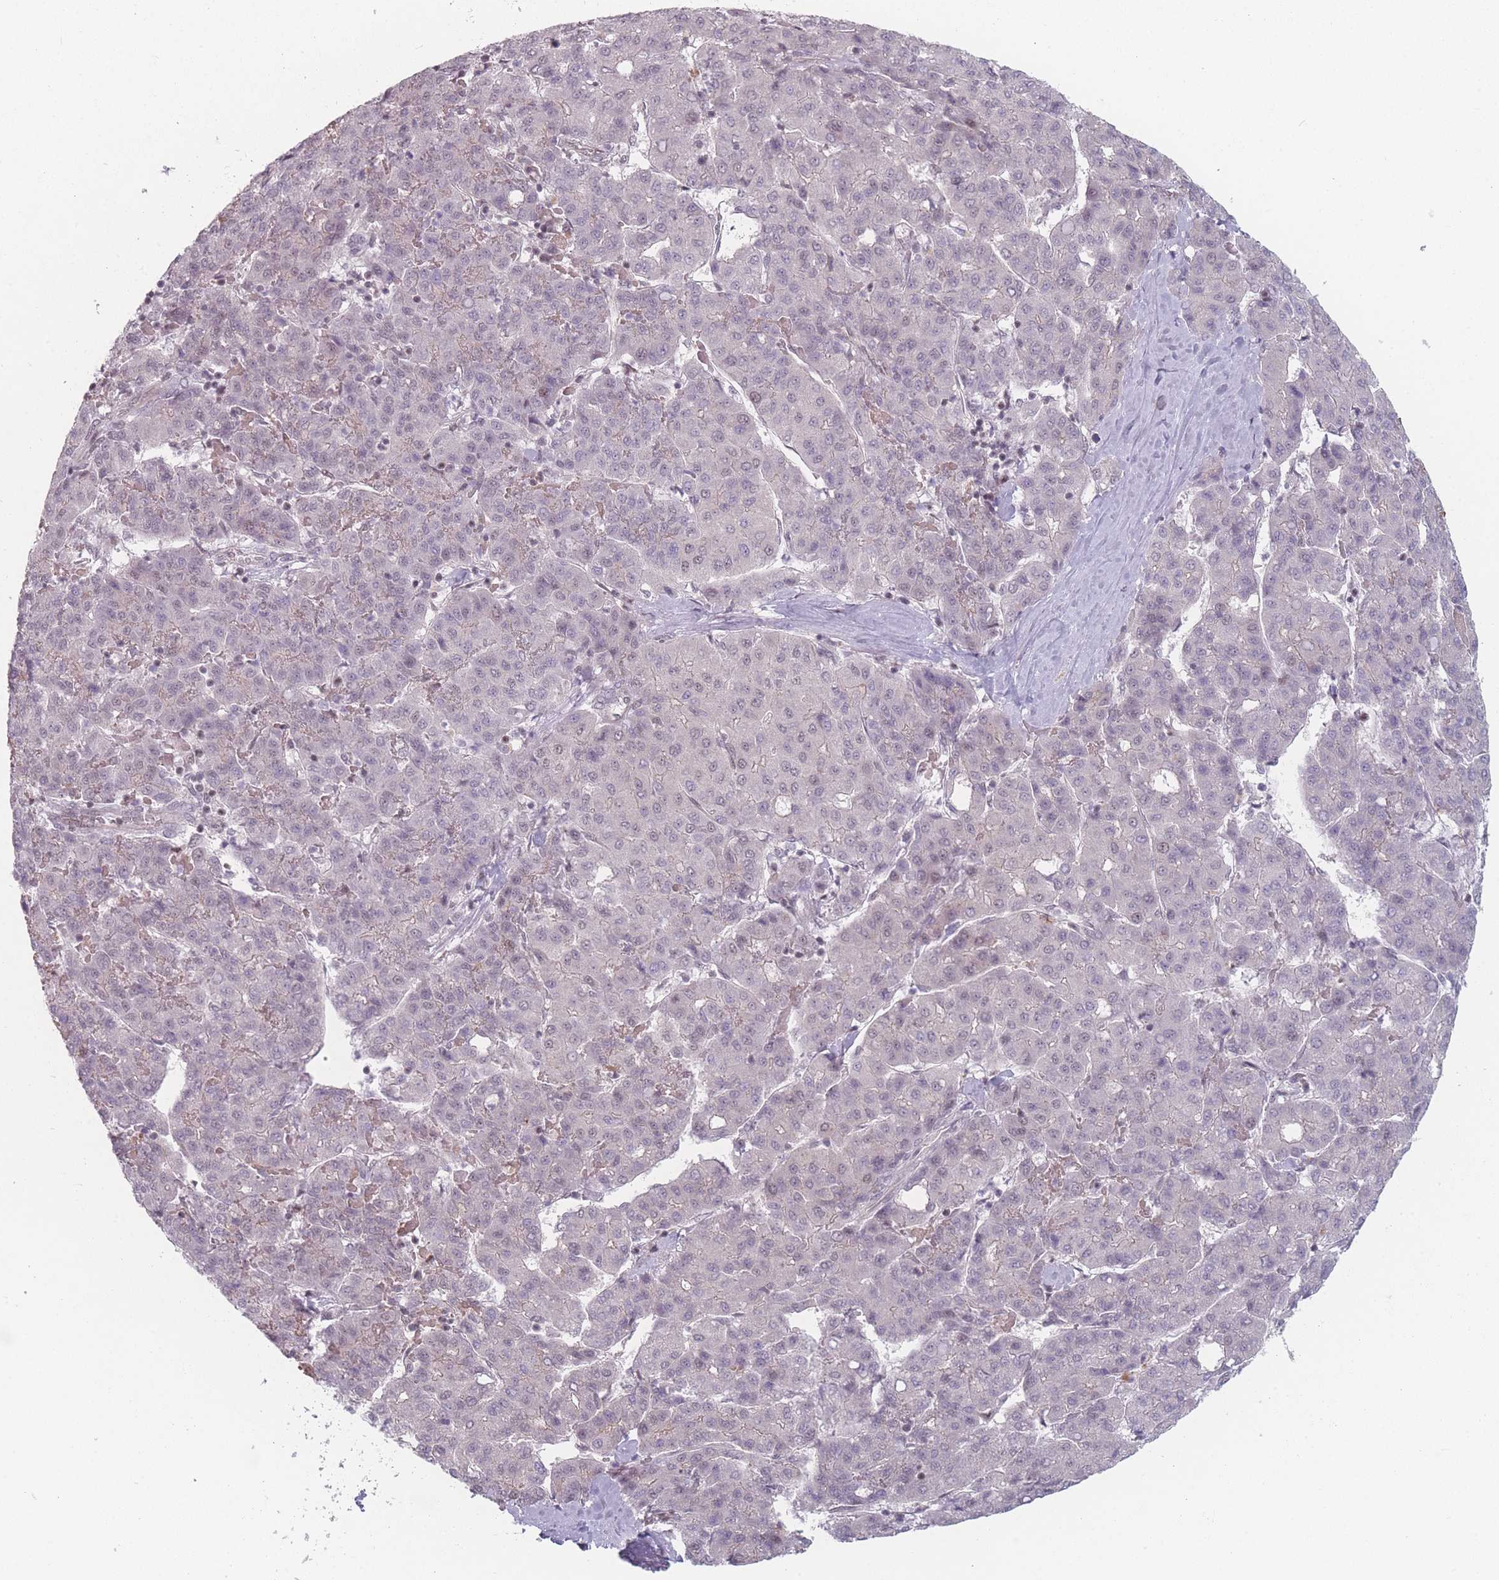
{"staining": {"intensity": "negative", "quantity": "none", "location": "none"}, "tissue": "liver cancer", "cell_type": "Tumor cells", "image_type": "cancer", "snomed": [{"axis": "morphology", "description": "Carcinoma, Hepatocellular, NOS"}, {"axis": "topography", "description": "Liver"}], "caption": "DAB (3,3'-diaminobenzidine) immunohistochemical staining of human liver cancer demonstrates no significant staining in tumor cells.", "gene": "ZC3H14", "patient": {"sex": "male", "age": 65}}